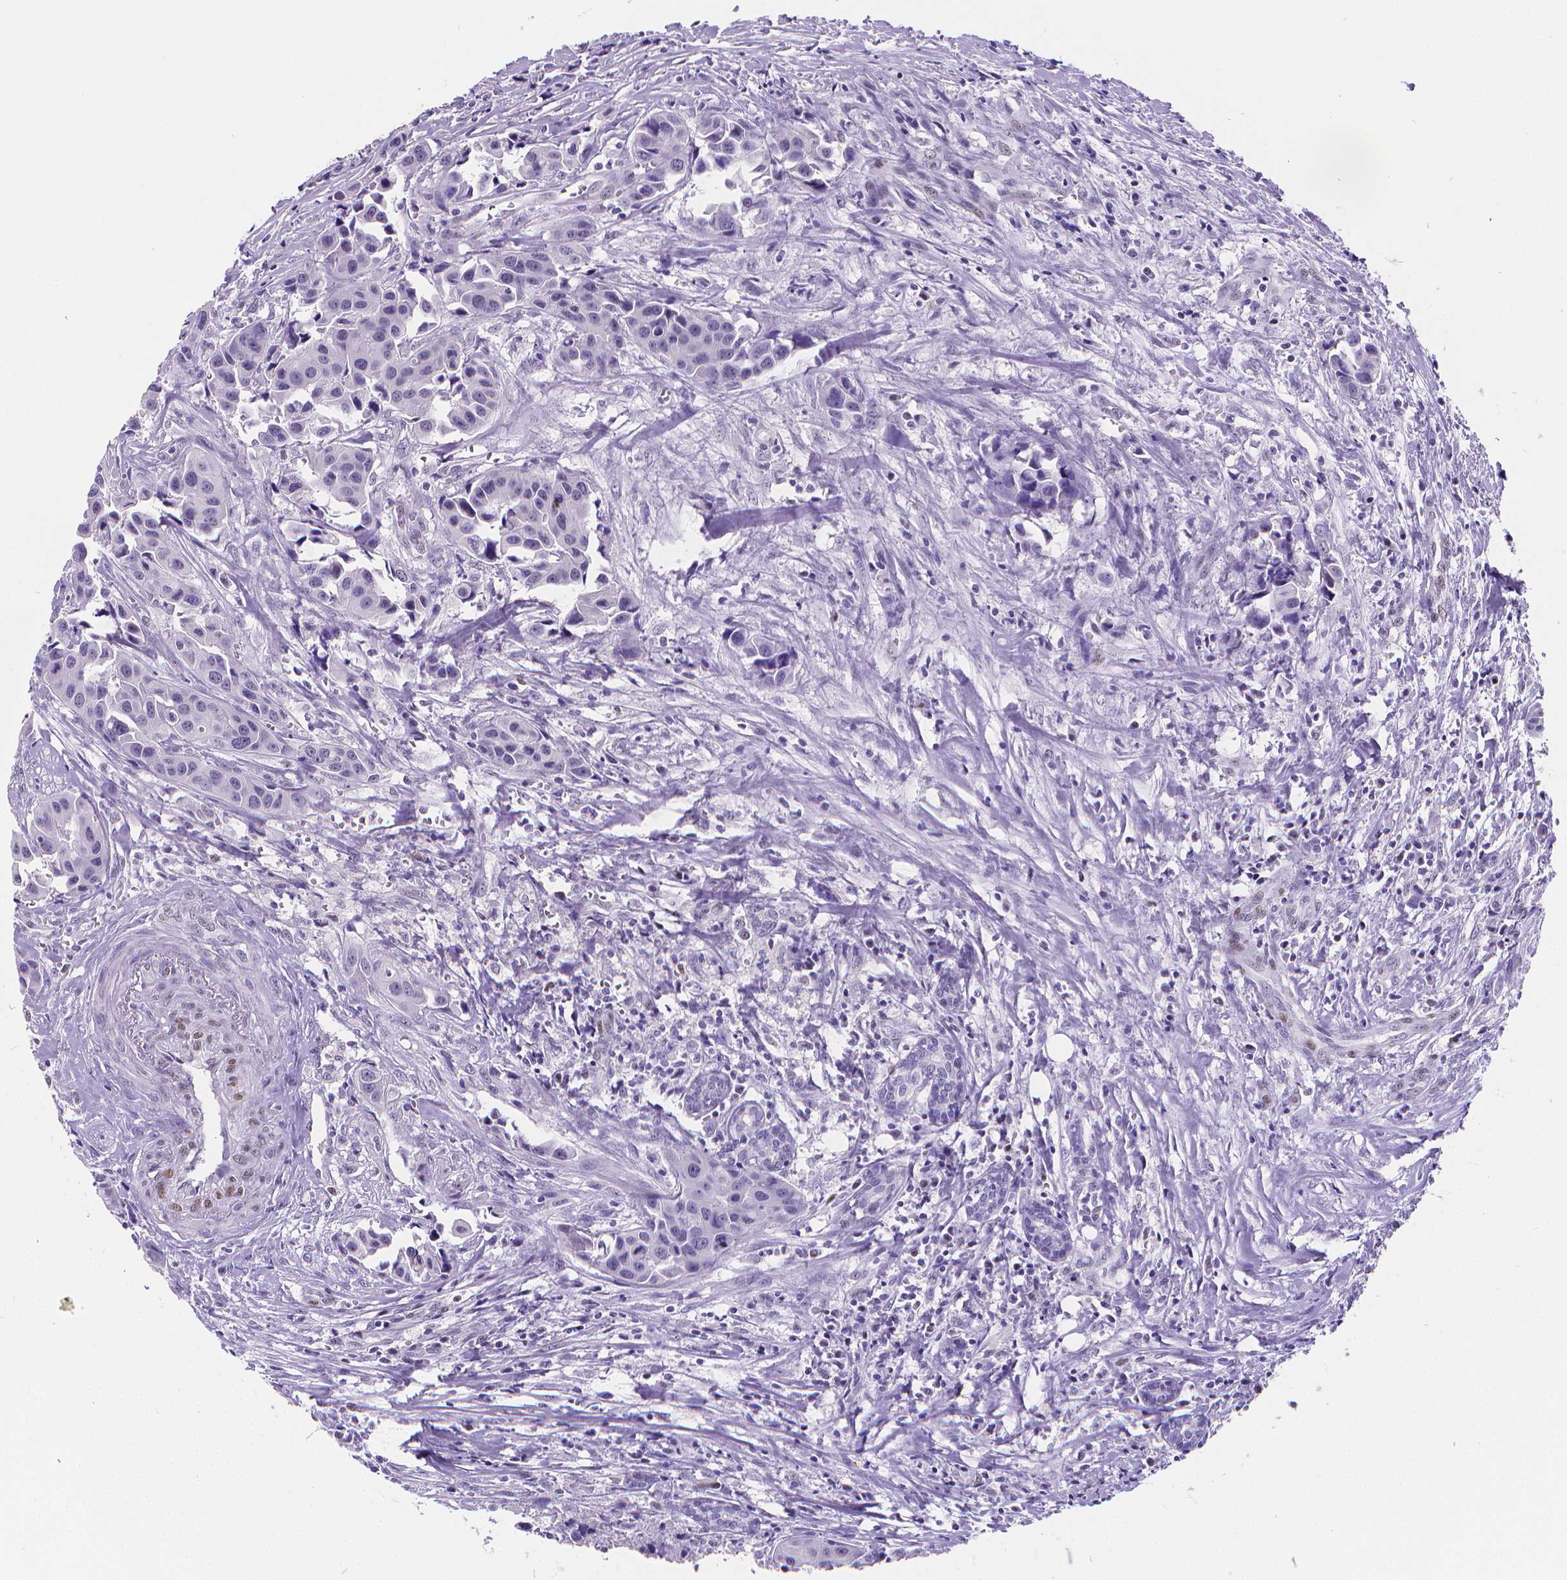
{"staining": {"intensity": "negative", "quantity": "none", "location": "none"}, "tissue": "head and neck cancer", "cell_type": "Tumor cells", "image_type": "cancer", "snomed": [{"axis": "morphology", "description": "Adenocarcinoma, NOS"}, {"axis": "topography", "description": "Head-Neck"}], "caption": "Immunohistochemical staining of human head and neck cancer displays no significant staining in tumor cells.", "gene": "MEF2C", "patient": {"sex": "male", "age": 76}}